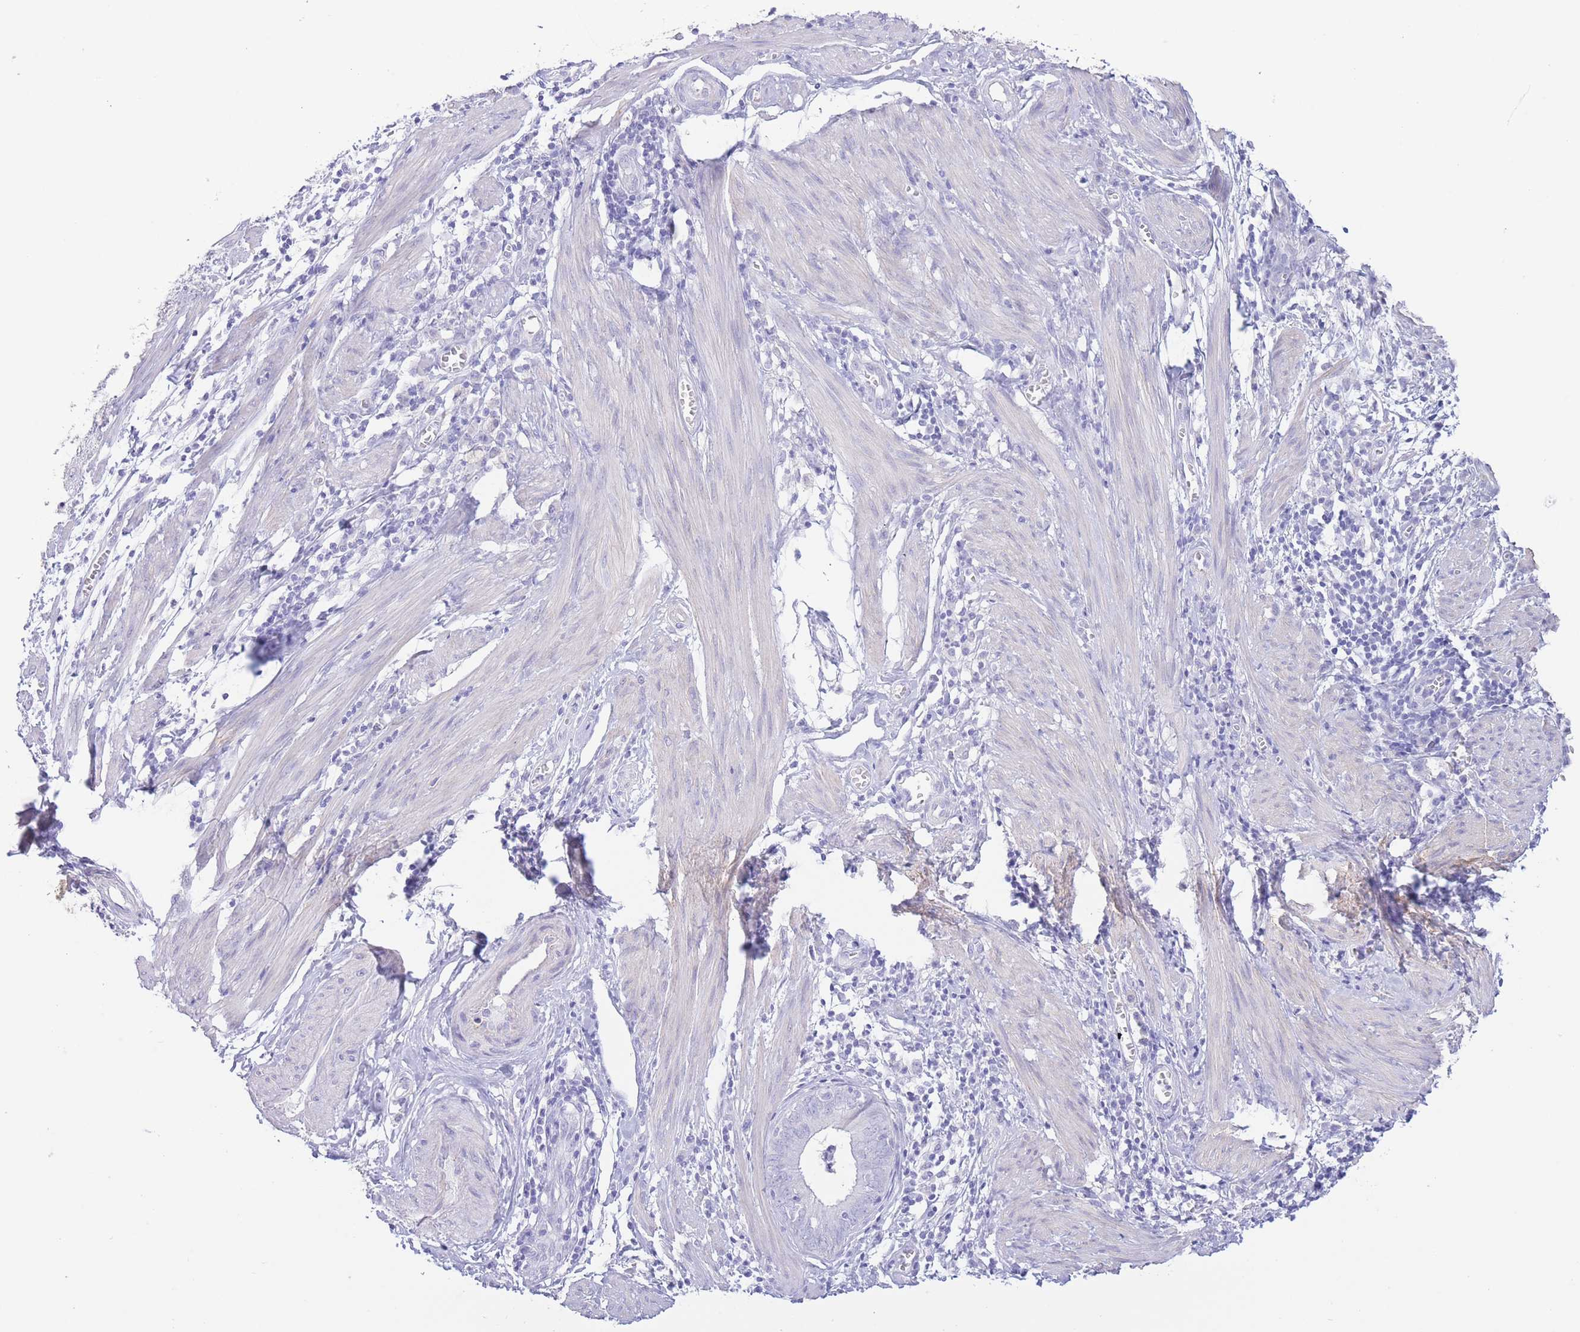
{"staining": {"intensity": "negative", "quantity": "none", "location": "none"}, "tissue": "endometrial cancer", "cell_type": "Tumor cells", "image_type": "cancer", "snomed": [{"axis": "morphology", "description": "Adenocarcinoma, NOS"}, {"axis": "topography", "description": "Endometrium"}], "caption": "DAB immunohistochemical staining of endometrial adenocarcinoma demonstrates no significant staining in tumor cells.", "gene": "PKLR", "patient": {"sex": "female", "age": 68}}